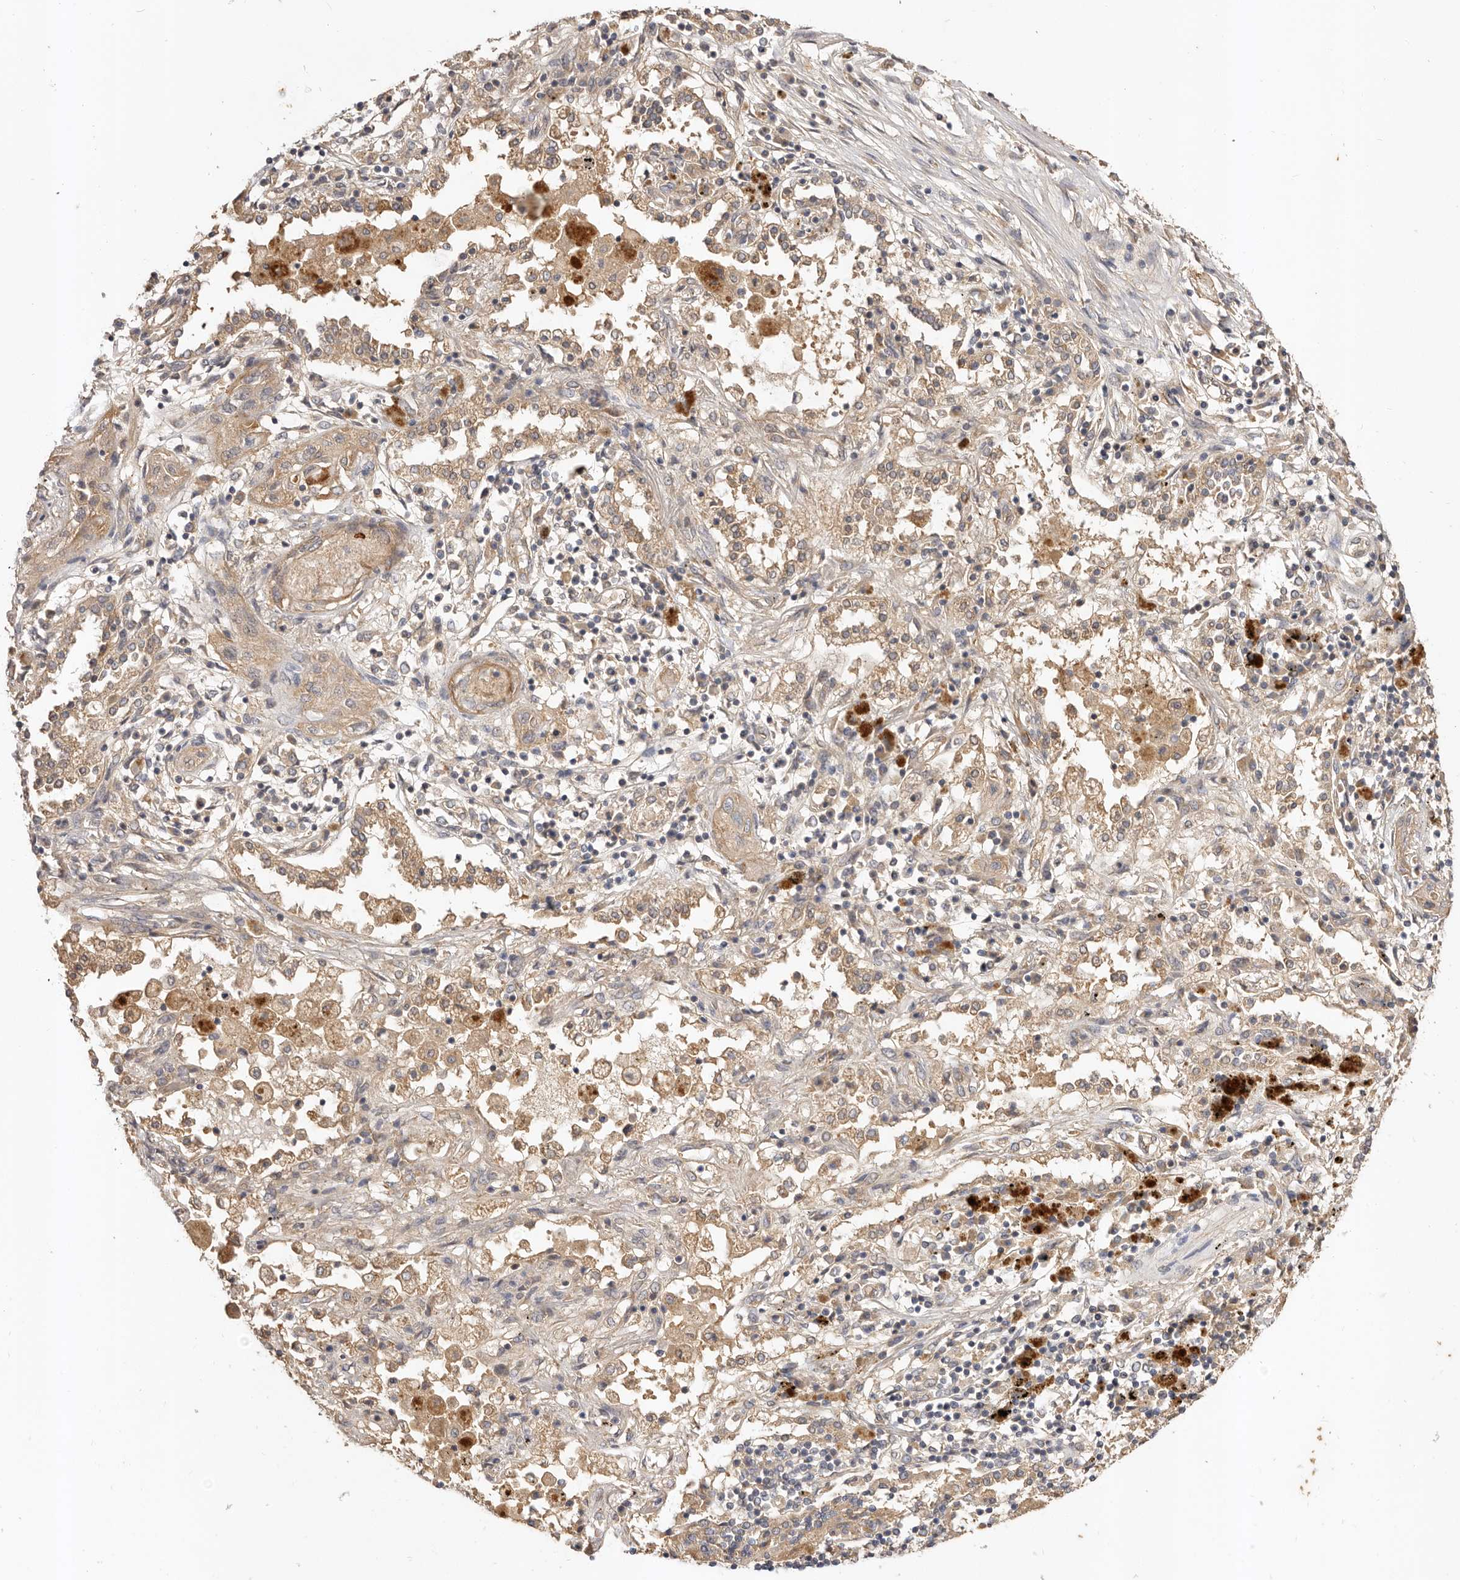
{"staining": {"intensity": "weak", "quantity": ">75%", "location": "cytoplasmic/membranous"}, "tissue": "lung cancer", "cell_type": "Tumor cells", "image_type": "cancer", "snomed": [{"axis": "morphology", "description": "Squamous cell carcinoma, NOS"}, {"axis": "topography", "description": "Lung"}], "caption": "Weak cytoplasmic/membranous protein expression is appreciated in approximately >75% of tumor cells in lung cancer. (Brightfield microscopy of DAB IHC at high magnification).", "gene": "ADAMTS9", "patient": {"sex": "female", "age": 47}}